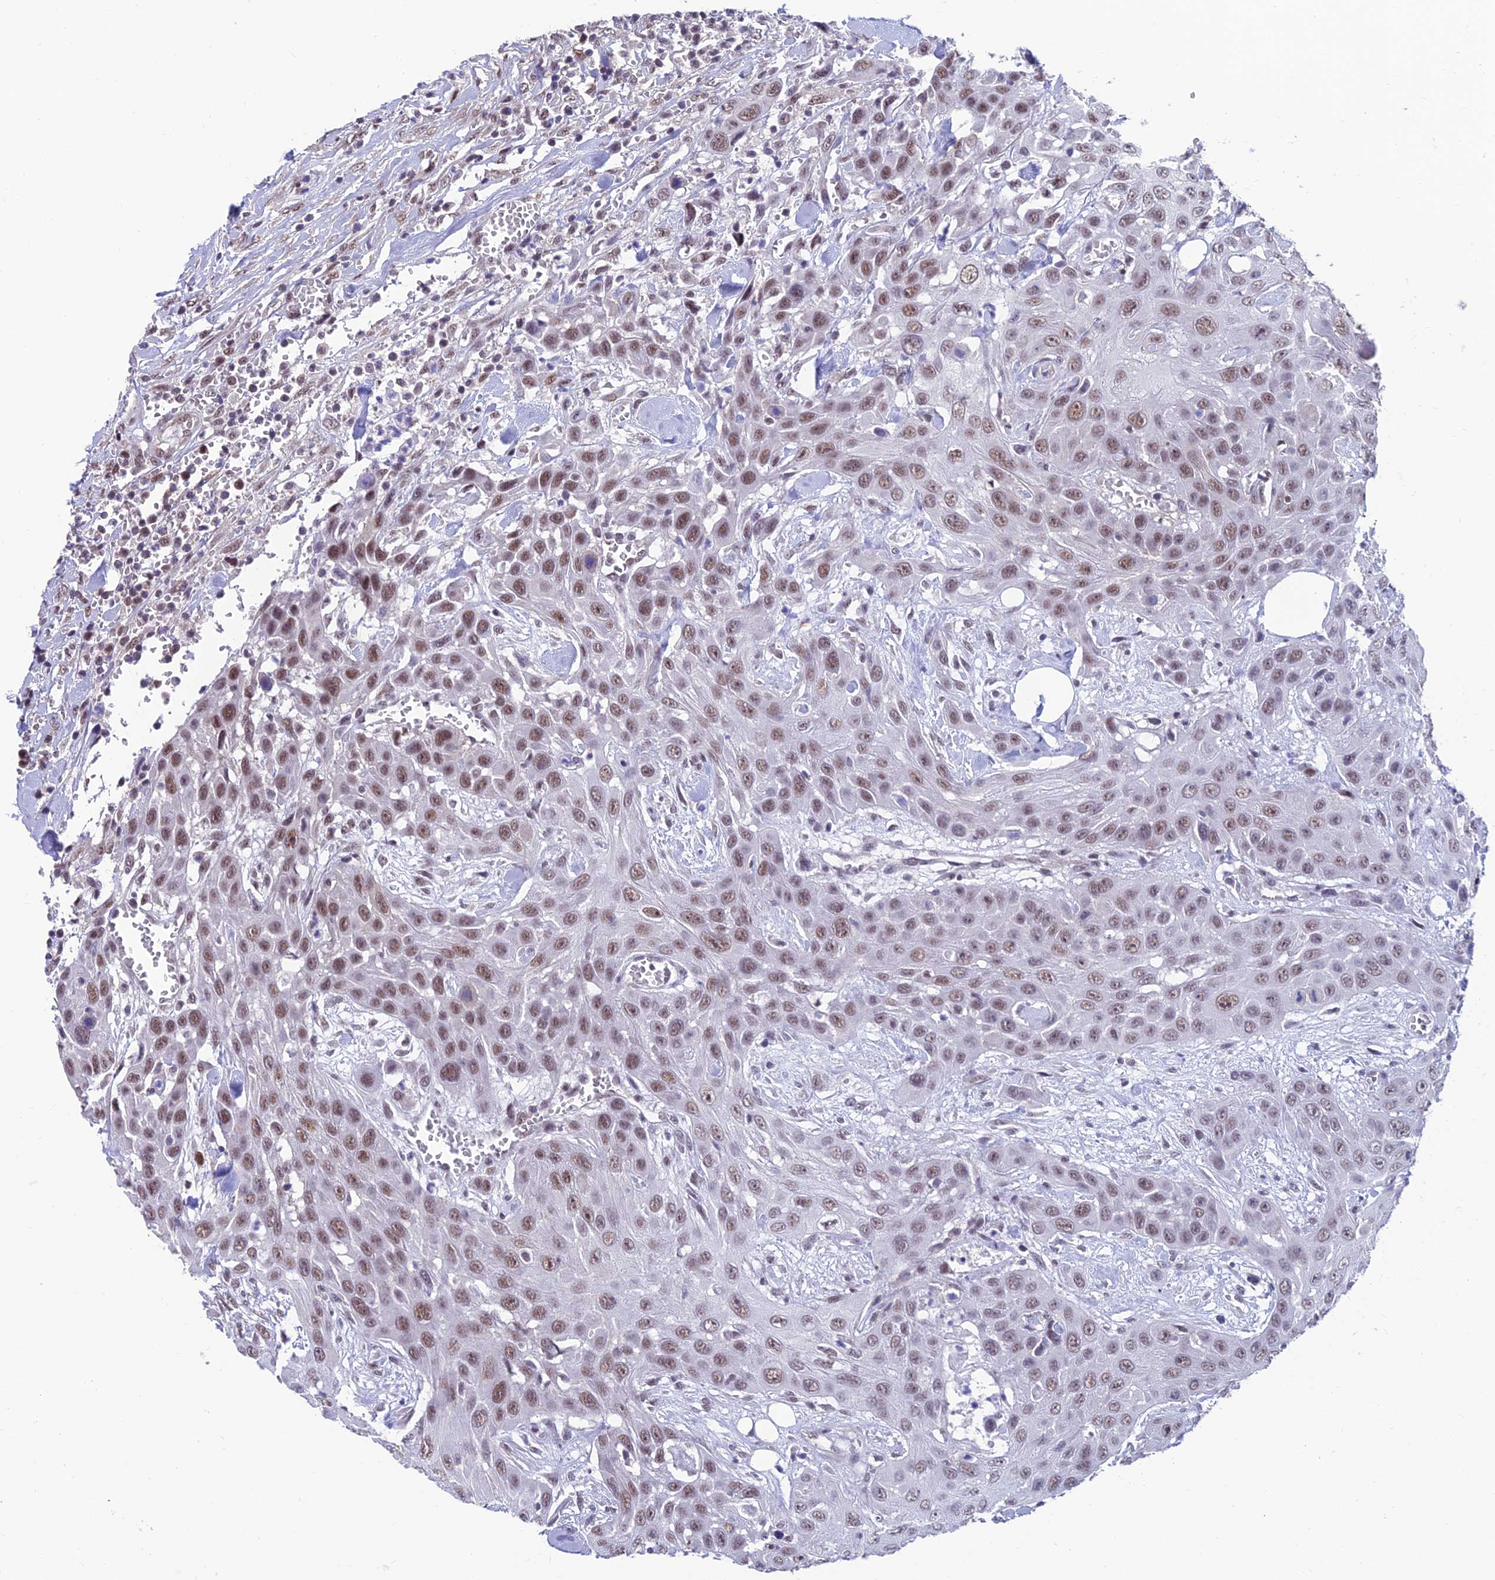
{"staining": {"intensity": "moderate", "quantity": "25%-75%", "location": "nuclear"}, "tissue": "head and neck cancer", "cell_type": "Tumor cells", "image_type": "cancer", "snomed": [{"axis": "morphology", "description": "Squamous cell carcinoma, NOS"}, {"axis": "topography", "description": "Head-Neck"}], "caption": "An image of human head and neck cancer stained for a protein reveals moderate nuclear brown staining in tumor cells.", "gene": "KIAA1191", "patient": {"sex": "male", "age": 81}}